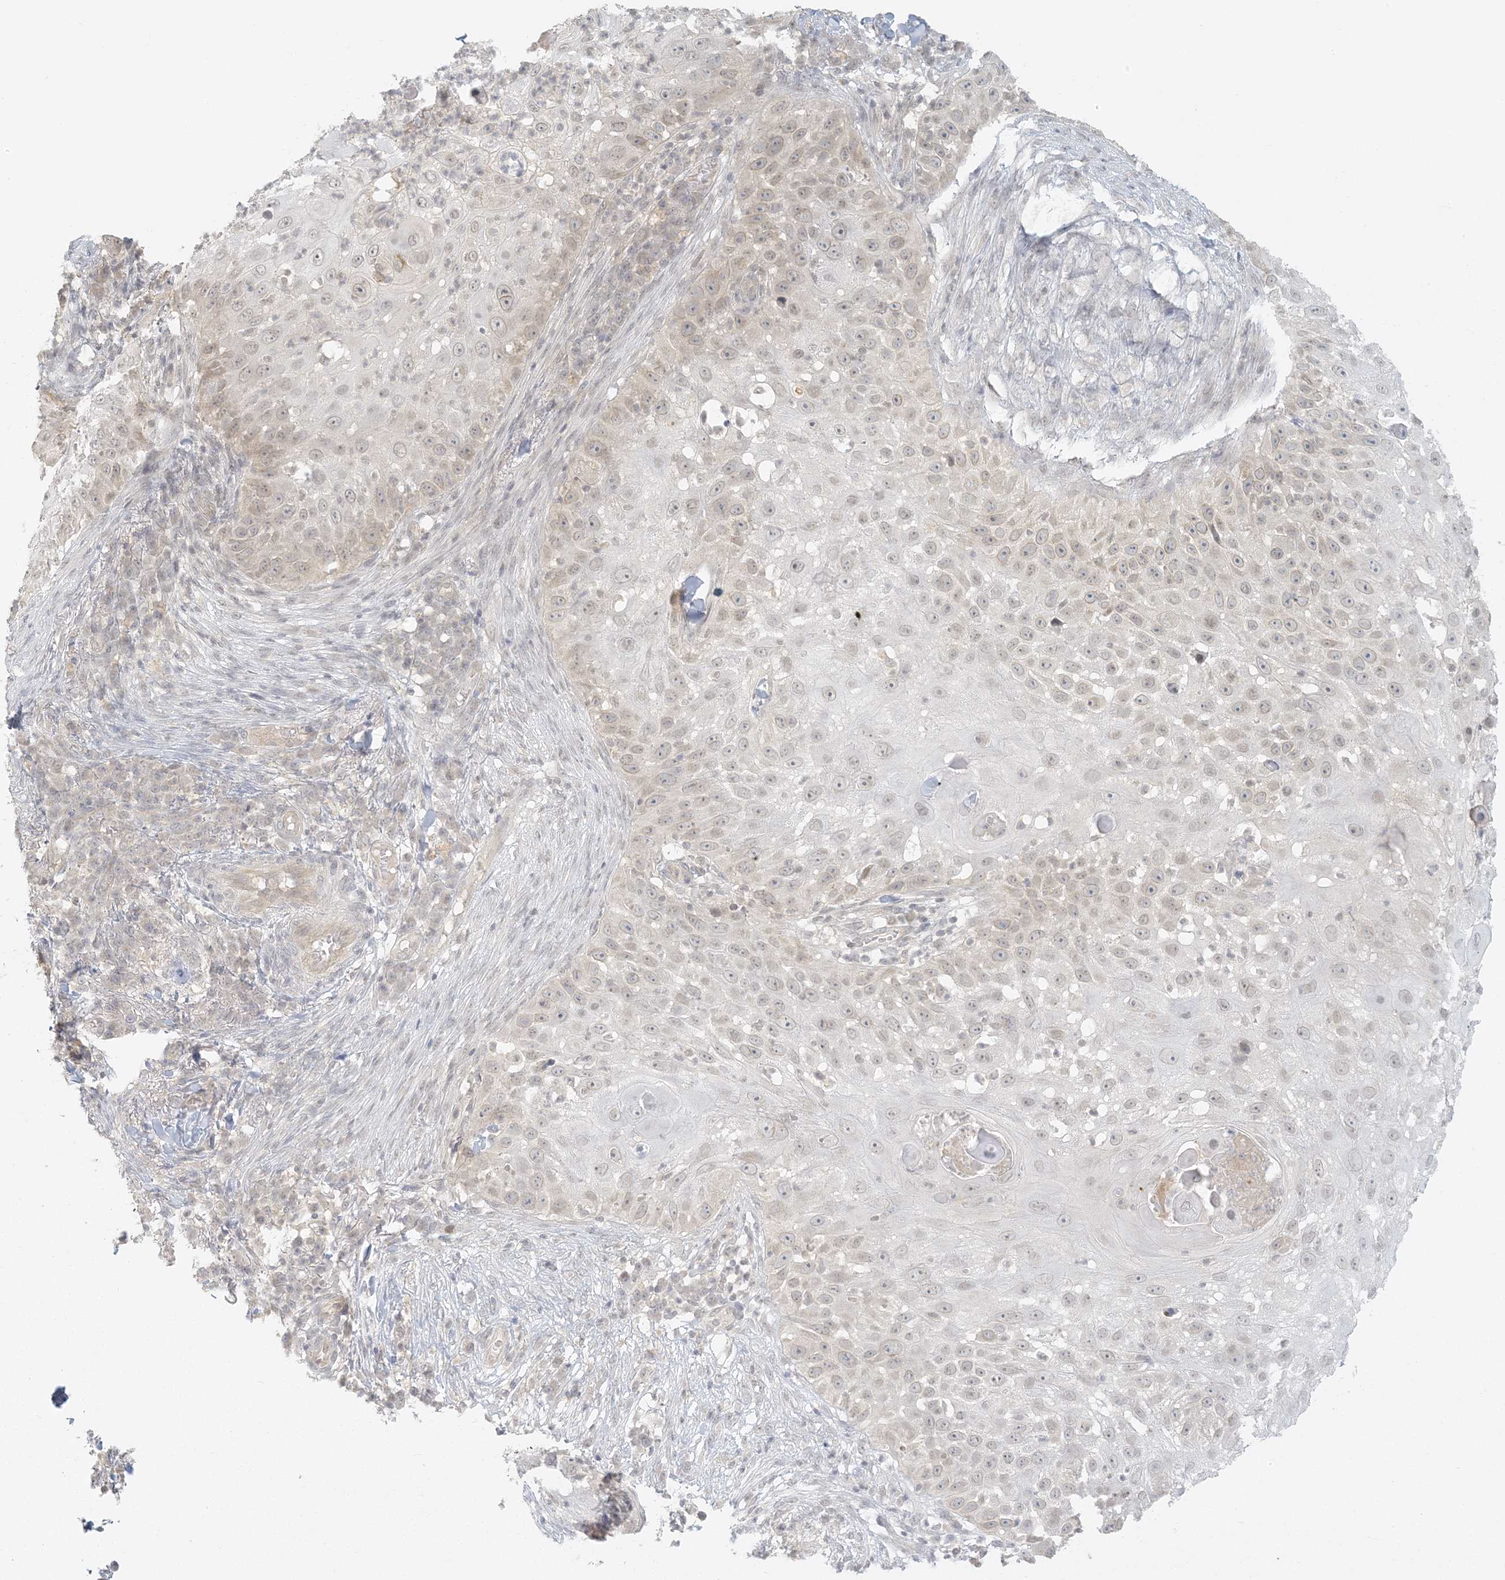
{"staining": {"intensity": "weak", "quantity": "<25%", "location": "cytoplasmic/membranous,nuclear"}, "tissue": "skin cancer", "cell_type": "Tumor cells", "image_type": "cancer", "snomed": [{"axis": "morphology", "description": "Squamous cell carcinoma, NOS"}, {"axis": "topography", "description": "Skin"}], "caption": "Human skin cancer stained for a protein using immunohistochemistry exhibits no positivity in tumor cells.", "gene": "LIPT1", "patient": {"sex": "female", "age": 44}}